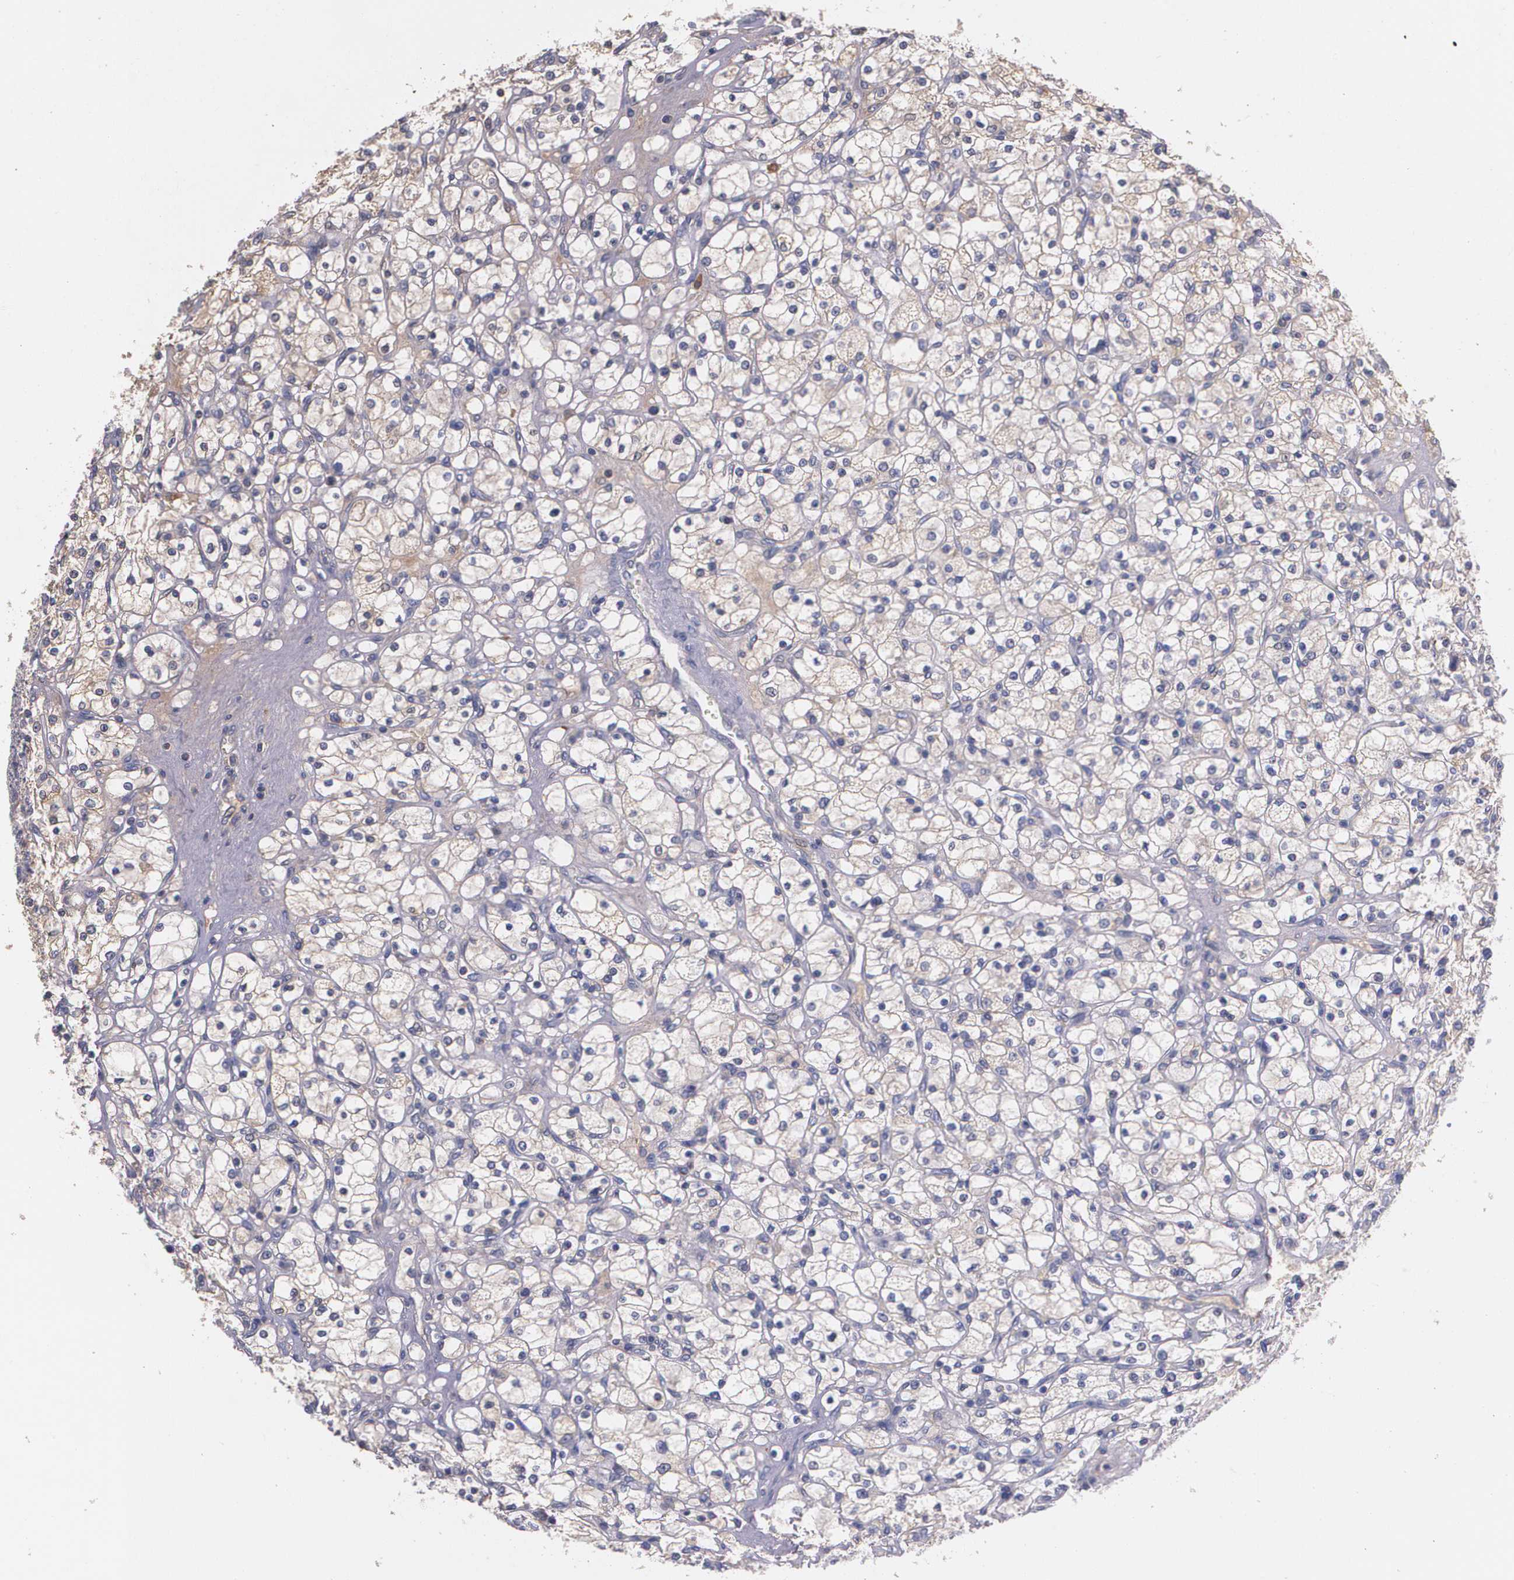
{"staining": {"intensity": "weak", "quantity": "<25%", "location": "cytoplasmic/membranous"}, "tissue": "renal cancer", "cell_type": "Tumor cells", "image_type": "cancer", "snomed": [{"axis": "morphology", "description": "Adenocarcinoma, NOS"}, {"axis": "topography", "description": "Kidney"}], "caption": "DAB immunohistochemical staining of renal cancer (adenocarcinoma) reveals no significant staining in tumor cells.", "gene": "AMBP", "patient": {"sex": "female", "age": 83}}